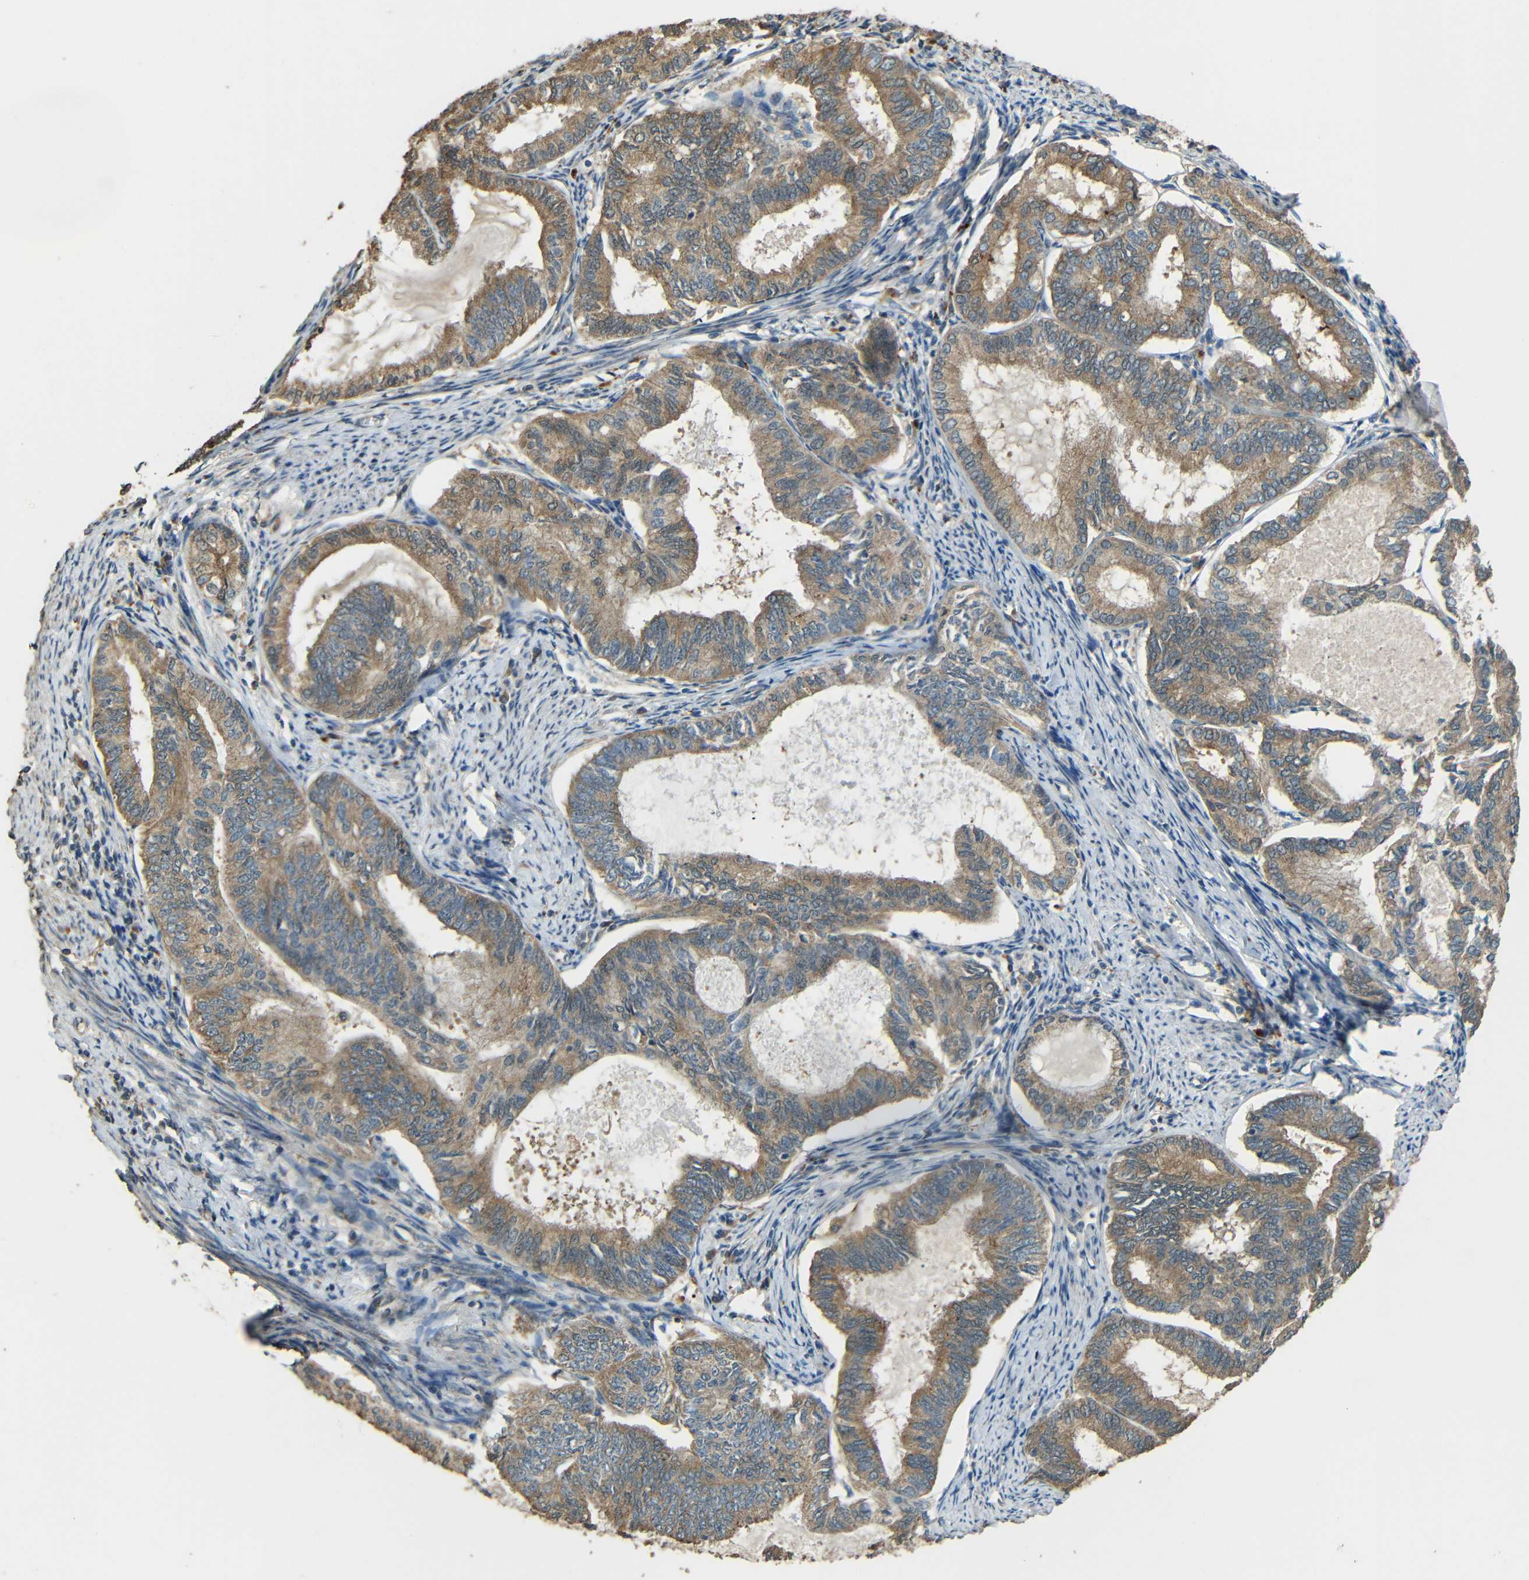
{"staining": {"intensity": "moderate", "quantity": ">75%", "location": "cytoplasmic/membranous"}, "tissue": "endometrial cancer", "cell_type": "Tumor cells", "image_type": "cancer", "snomed": [{"axis": "morphology", "description": "Adenocarcinoma, NOS"}, {"axis": "topography", "description": "Endometrium"}], "caption": "Tumor cells demonstrate moderate cytoplasmic/membranous positivity in about >75% of cells in endometrial adenocarcinoma.", "gene": "ACACA", "patient": {"sex": "female", "age": 86}}